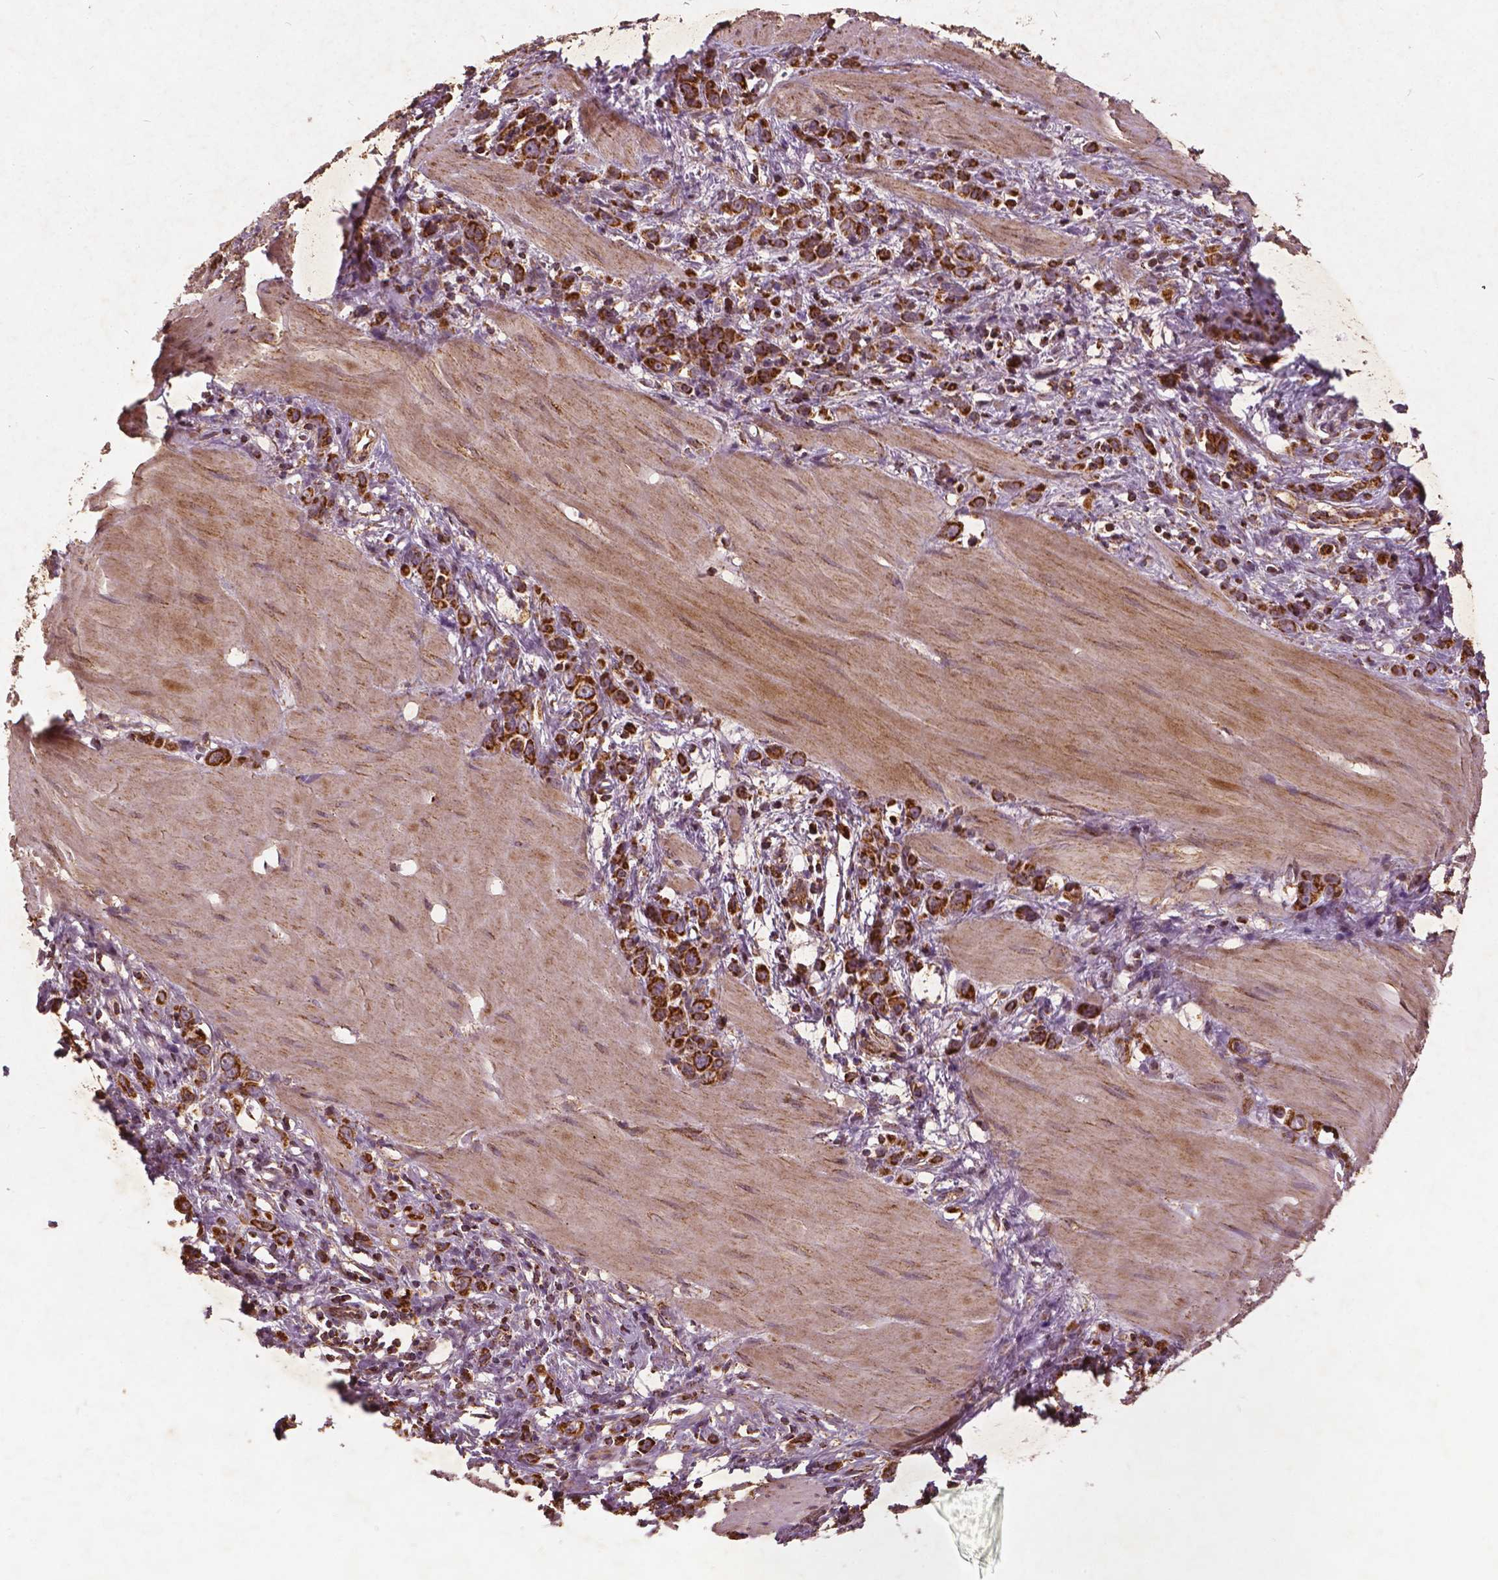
{"staining": {"intensity": "strong", "quantity": ">75%", "location": "cytoplasmic/membranous"}, "tissue": "stomach cancer", "cell_type": "Tumor cells", "image_type": "cancer", "snomed": [{"axis": "morphology", "description": "Adenocarcinoma, NOS"}, {"axis": "topography", "description": "Stomach"}], "caption": "Protein staining of adenocarcinoma (stomach) tissue shows strong cytoplasmic/membranous positivity in about >75% of tumor cells.", "gene": "UBXN2A", "patient": {"sex": "male", "age": 47}}